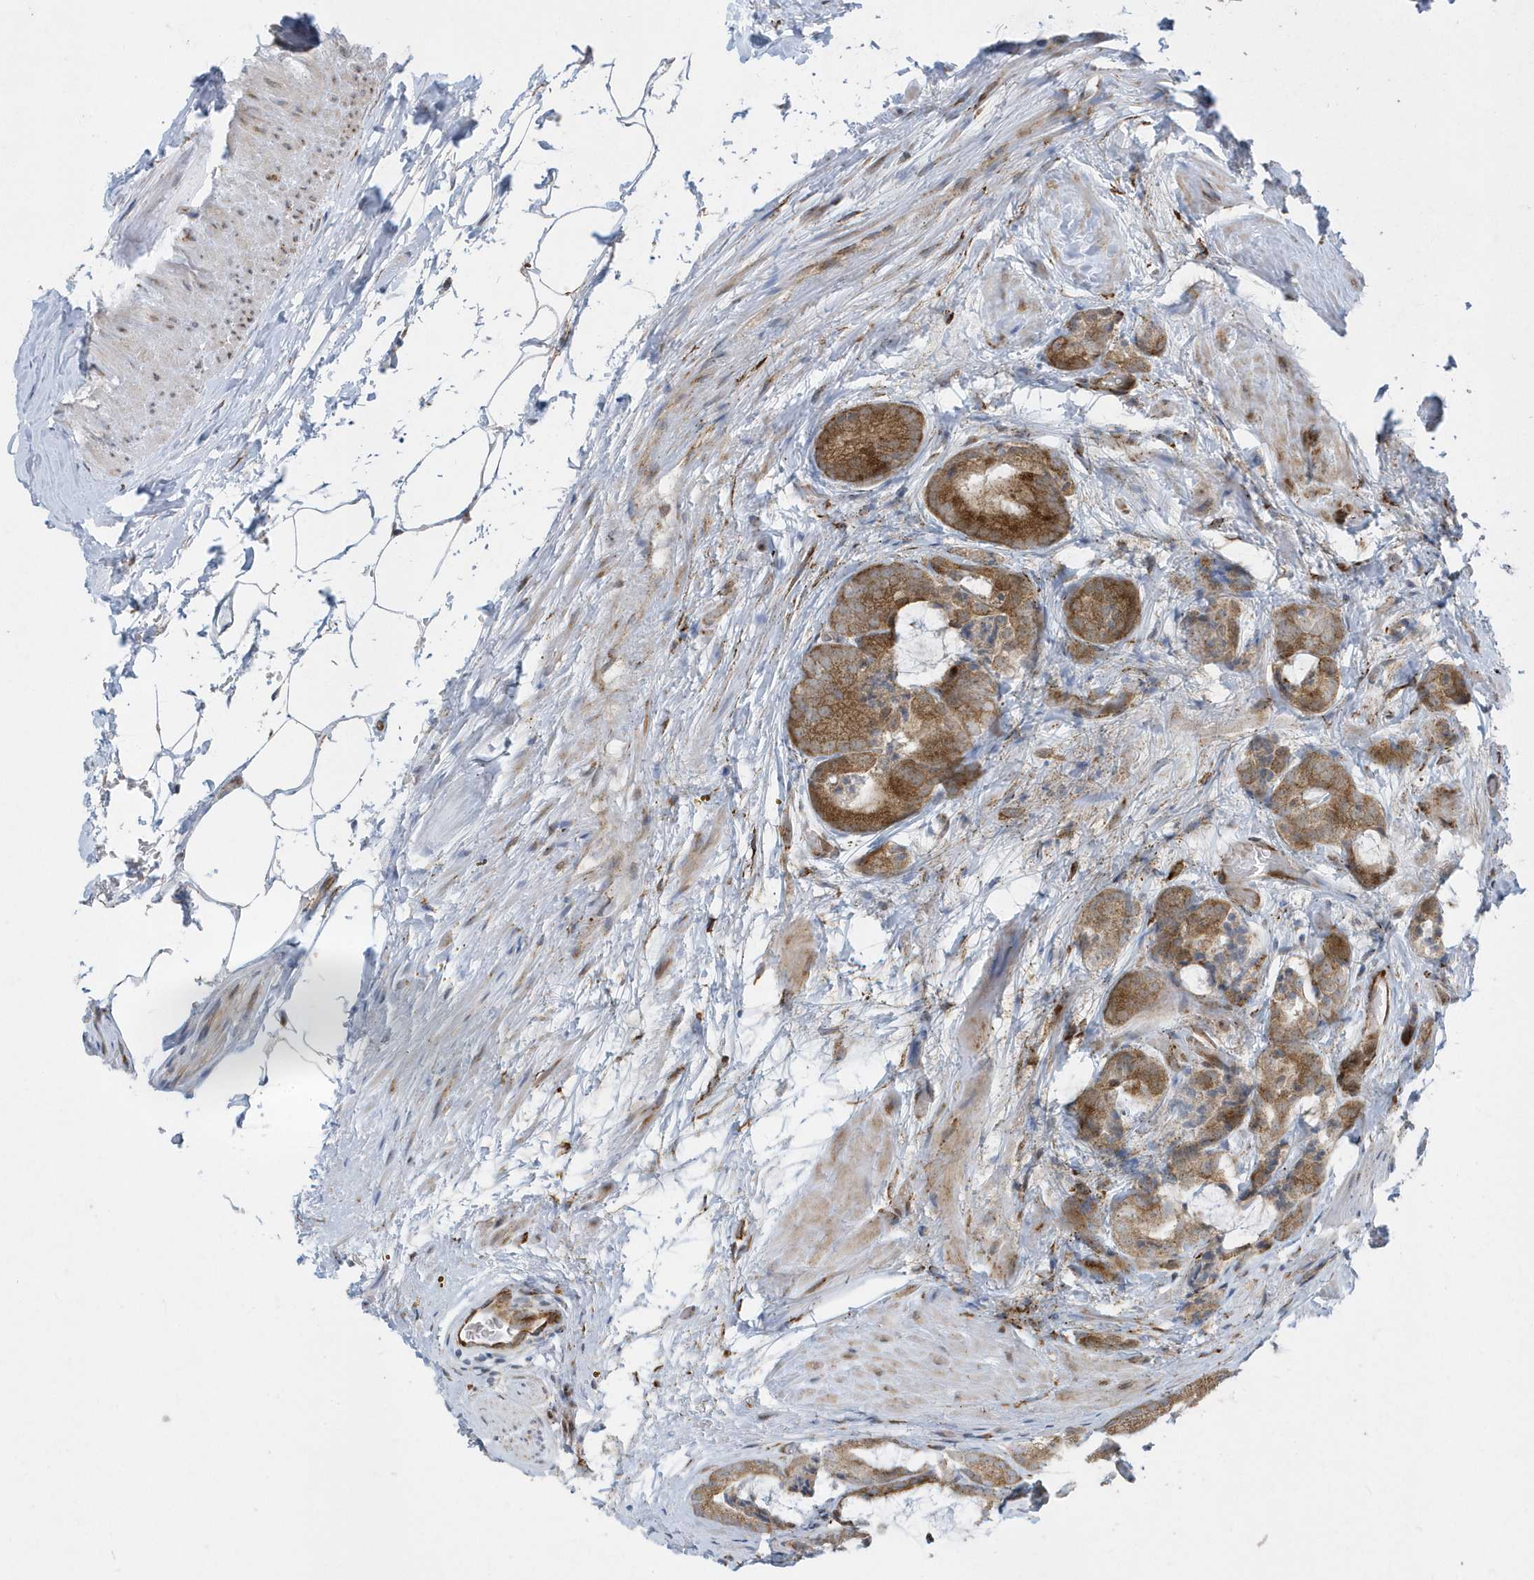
{"staining": {"intensity": "moderate", "quantity": ">75%", "location": "cytoplasmic/membranous"}, "tissue": "prostate cancer", "cell_type": "Tumor cells", "image_type": "cancer", "snomed": [{"axis": "morphology", "description": "Adenocarcinoma, High grade"}, {"axis": "topography", "description": "Prostate"}], "caption": "Immunohistochemistry (IHC) of human prostate high-grade adenocarcinoma shows medium levels of moderate cytoplasmic/membranous expression in approximately >75% of tumor cells. (DAB (3,3'-diaminobenzidine) = brown stain, brightfield microscopy at high magnification).", "gene": "FAM98A", "patient": {"sex": "male", "age": 63}}